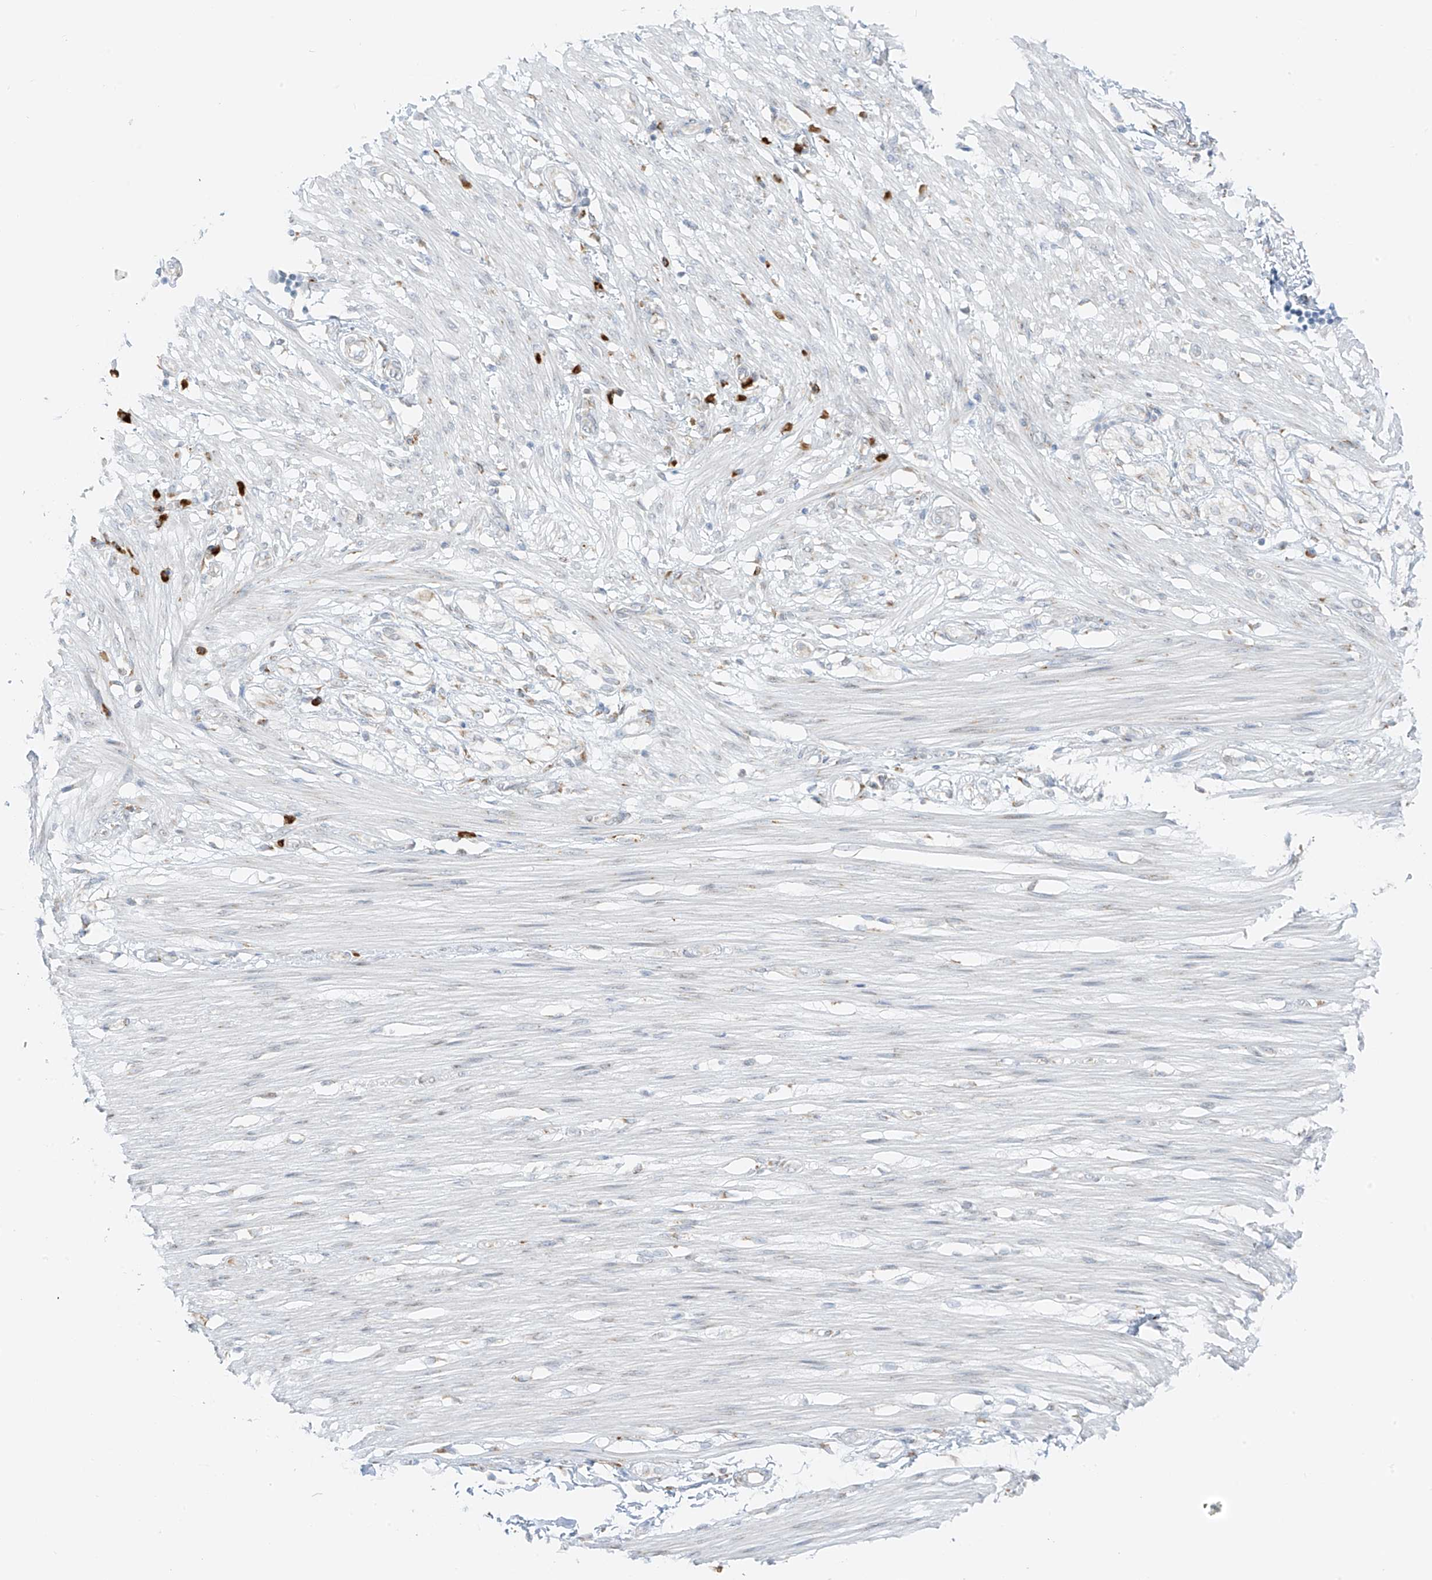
{"staining": {"intensity": "weak", "quantity": "<25%", "location": "cytoplasmic/membranous"}, "tissue": "smooth muscle", "cell_type": "Smooth muscle cells", "image_type": "normal", "snomed": [{"axis": "morphology", "description": "Normal tissue, NOS"}, {"axis": "morphology", "description": "Adenocarcinoma, NOS"}, {"axis": "topography", "description": "Colon"}, {"axis": "topography", "description": "Peripheral nerve tissue"}], "caption": "Unremarkable smooth muscle was stained to show a protein in brown. There is no significant expression in smooth muscle cells.", "gene": "LRRC59", "patient": {"sex": "male", "age": 14}}